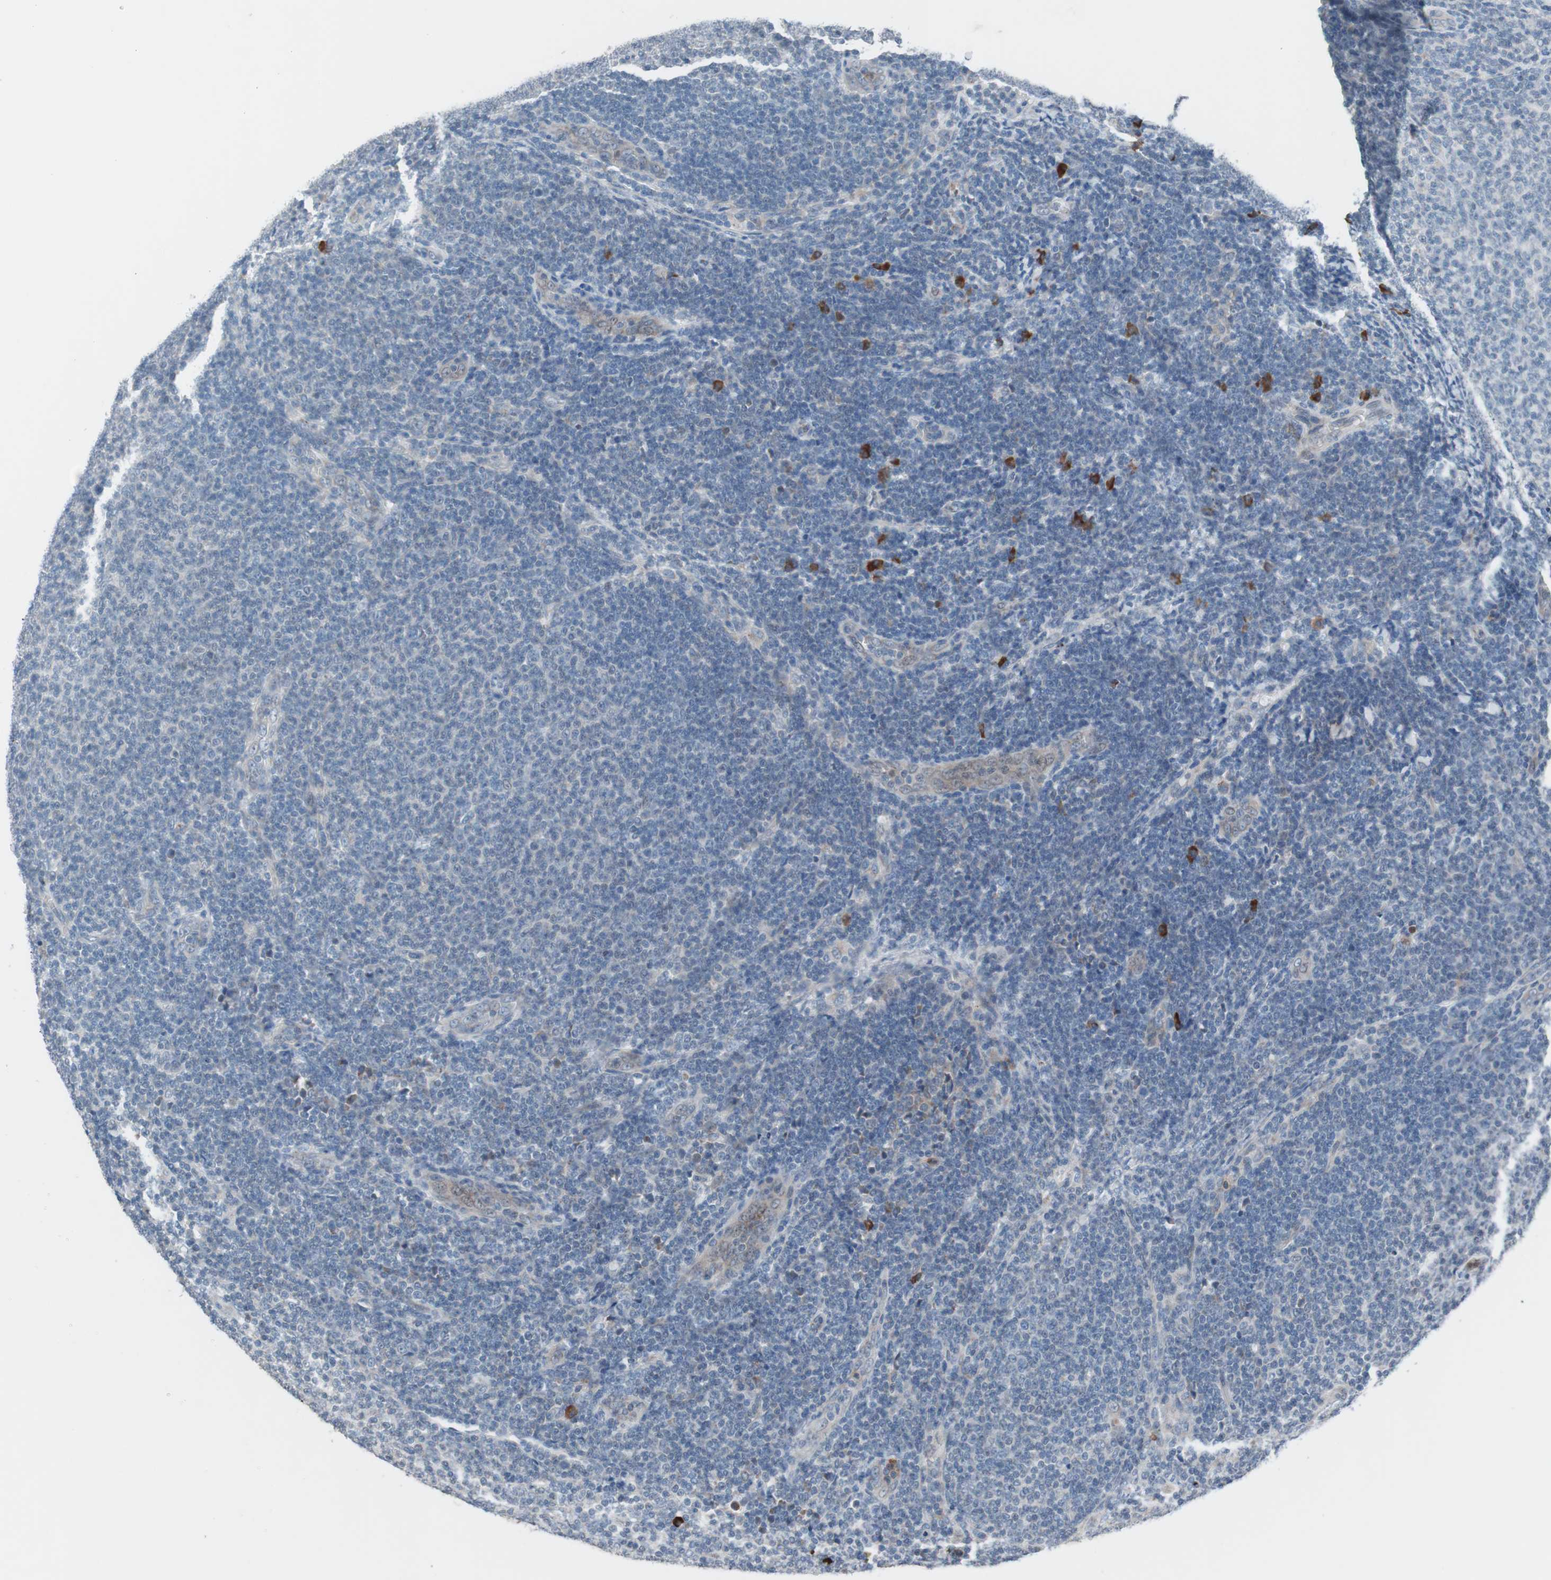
{"staining": {"intensity": "strong", "quantity": "<25%", "location": "cytoplasmic/membranous"}, "tissue": "lymphoma", "cell_type": "Tumor cells", "image_type": "cancer", "snomed": [{"axis": "morphology", "description": "Malignant lymphoma, non-Hodgkin's type, Low grade"}, {"axis": "topography", "description": "Lymph node"}], "caption": "IHC of malignant lymphoma, non-Hodgkin's type (low-grade) exhibits medium levels of strong cytoplasmic/membranous expression in about <25% of tumor cells.", "gene": "GRB7", "patient": {"sex": "male", "age": 66}}